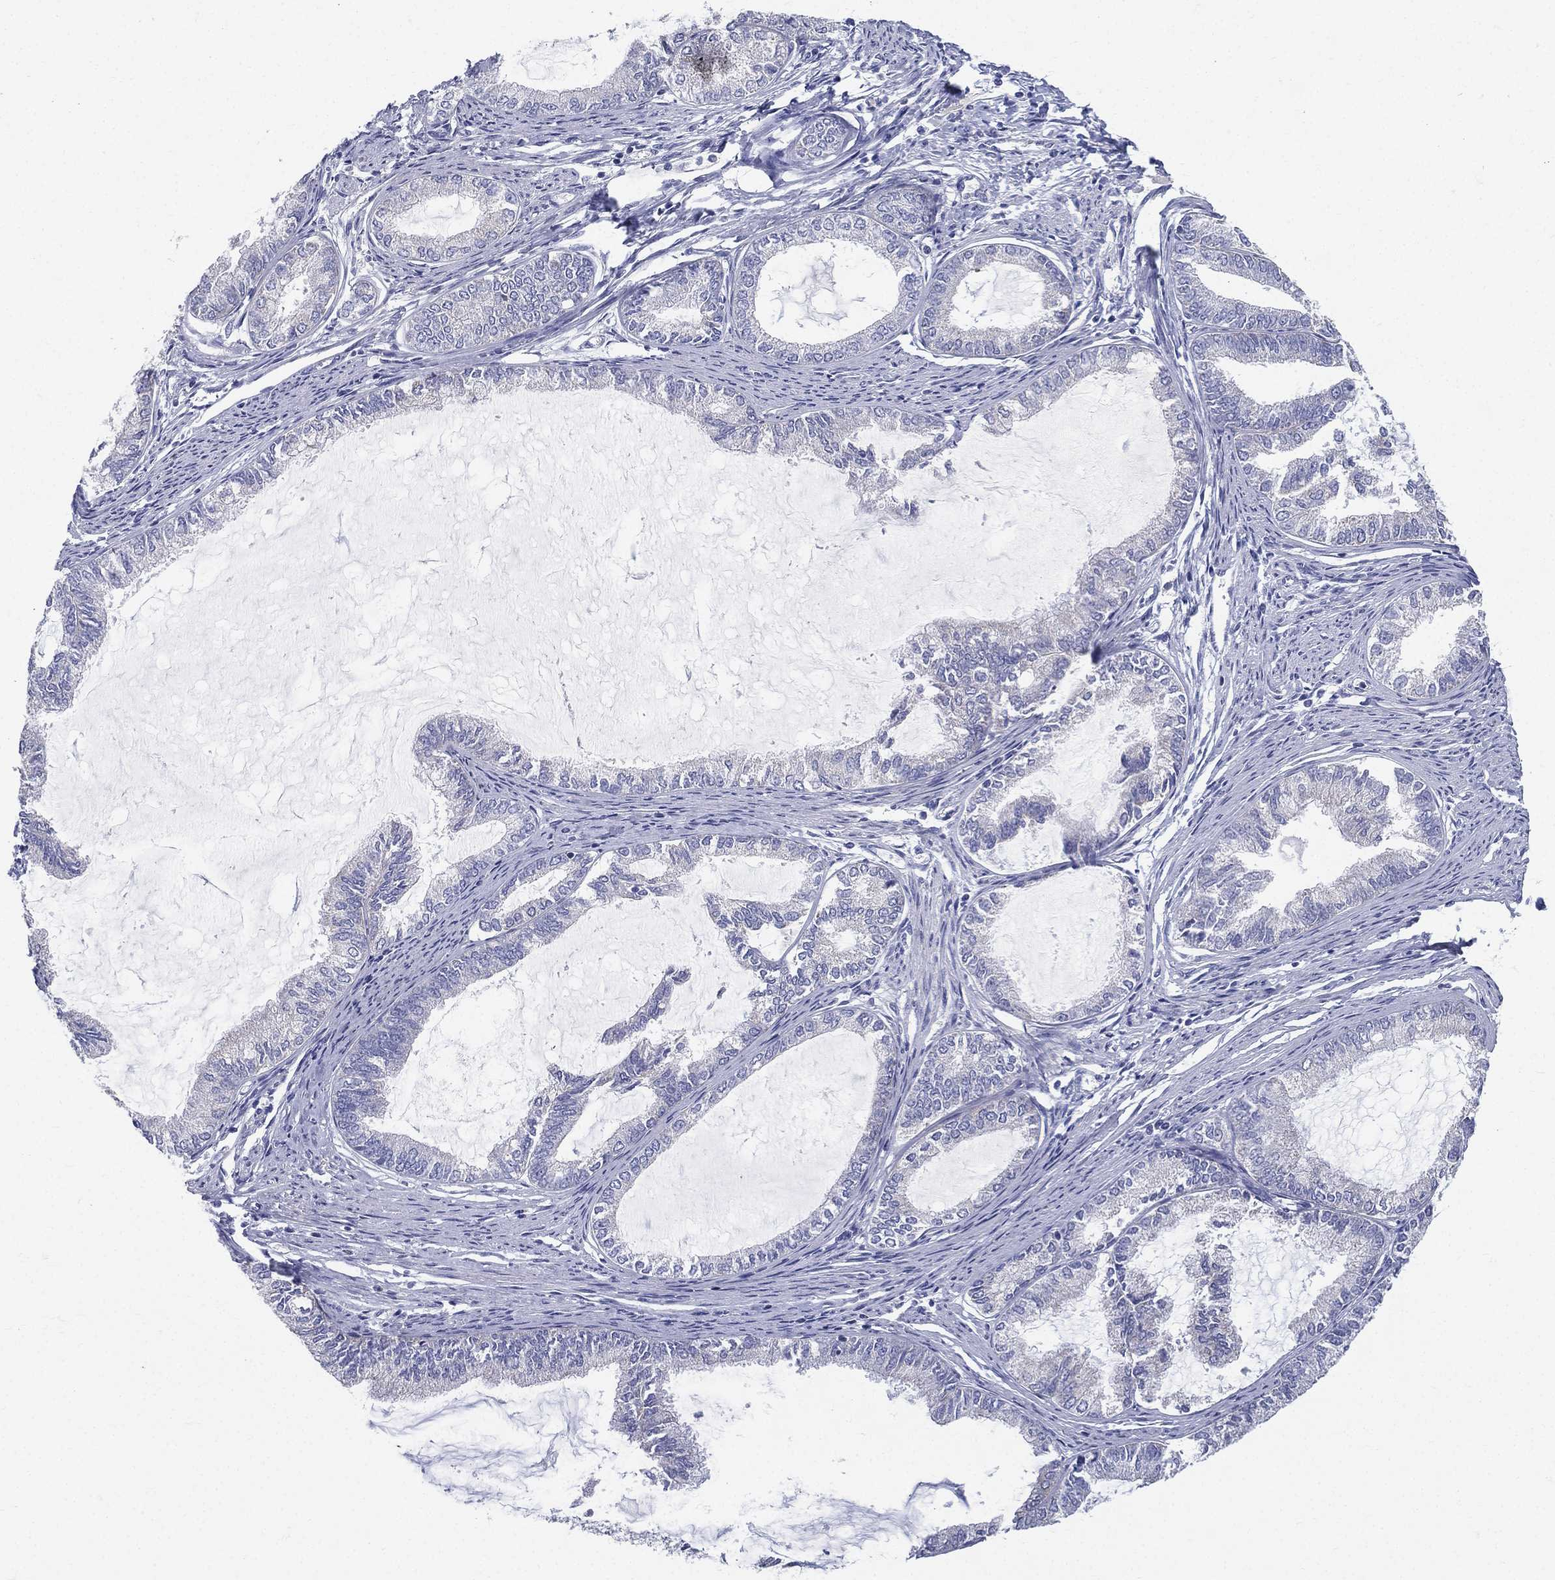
{"staining": {"intensity": "negative", "quantity": "none", "location": "none"}, "tissue": "endometrial cancer", "cell_type": "Tumor cells", "image_type": "cancer", "snomed": [{"axis": "morphology", "description": "Adenocarcinoma, NOS"}, {"axis": "topography", "description": "Endometrium"}], "caption": "Immunohistochemistry histopathology image of human endometrial cancer stained for a protein (brown), which shows no positivity in tumor cells.", "gene": "PWWP3A", "patient": {"sex": "female", "age": 86}}